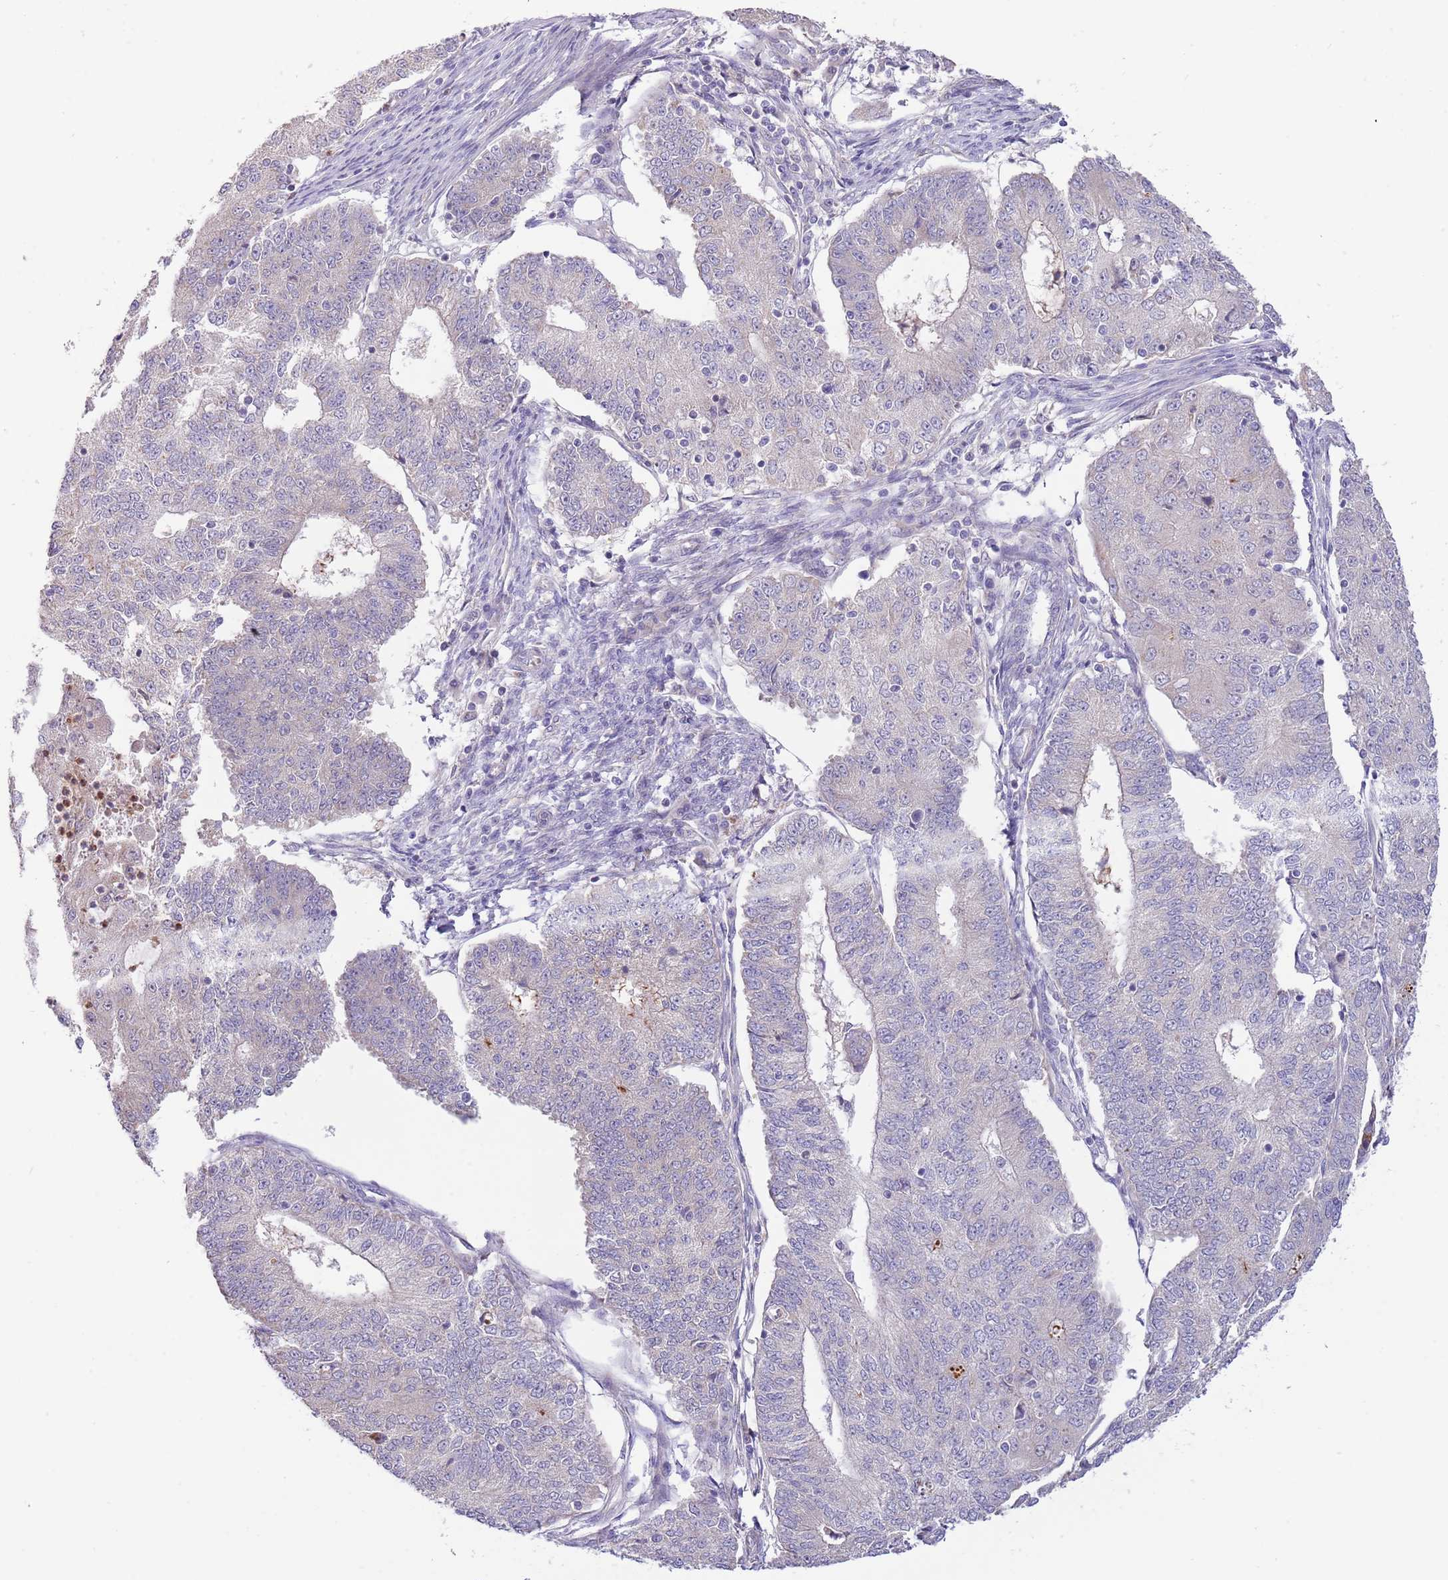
{"staining": {"intensity": "negative", "quantity": "none", "location": "none"}, "tissue": "endometrial cancer", "cell_type": "Tumor cells", "image_type": "cancer", "snomed": [{"axis": "morphology", "description": "Adenocarcinoma, NOS"}, {"axis": "topography", "description": "Endometrium"}], "caption": "Immunohistochemical staining of human endometrial adenocarcinoma reveals no significant expression in tumor cells. The staining was performed using DAB to visualize the protein expression in brown, while the nuclei were stained in blue with hematoxylin (Magnification: 20x).", "gene": "AP1S2", "patient": {"sex": "female", "age": 56}}